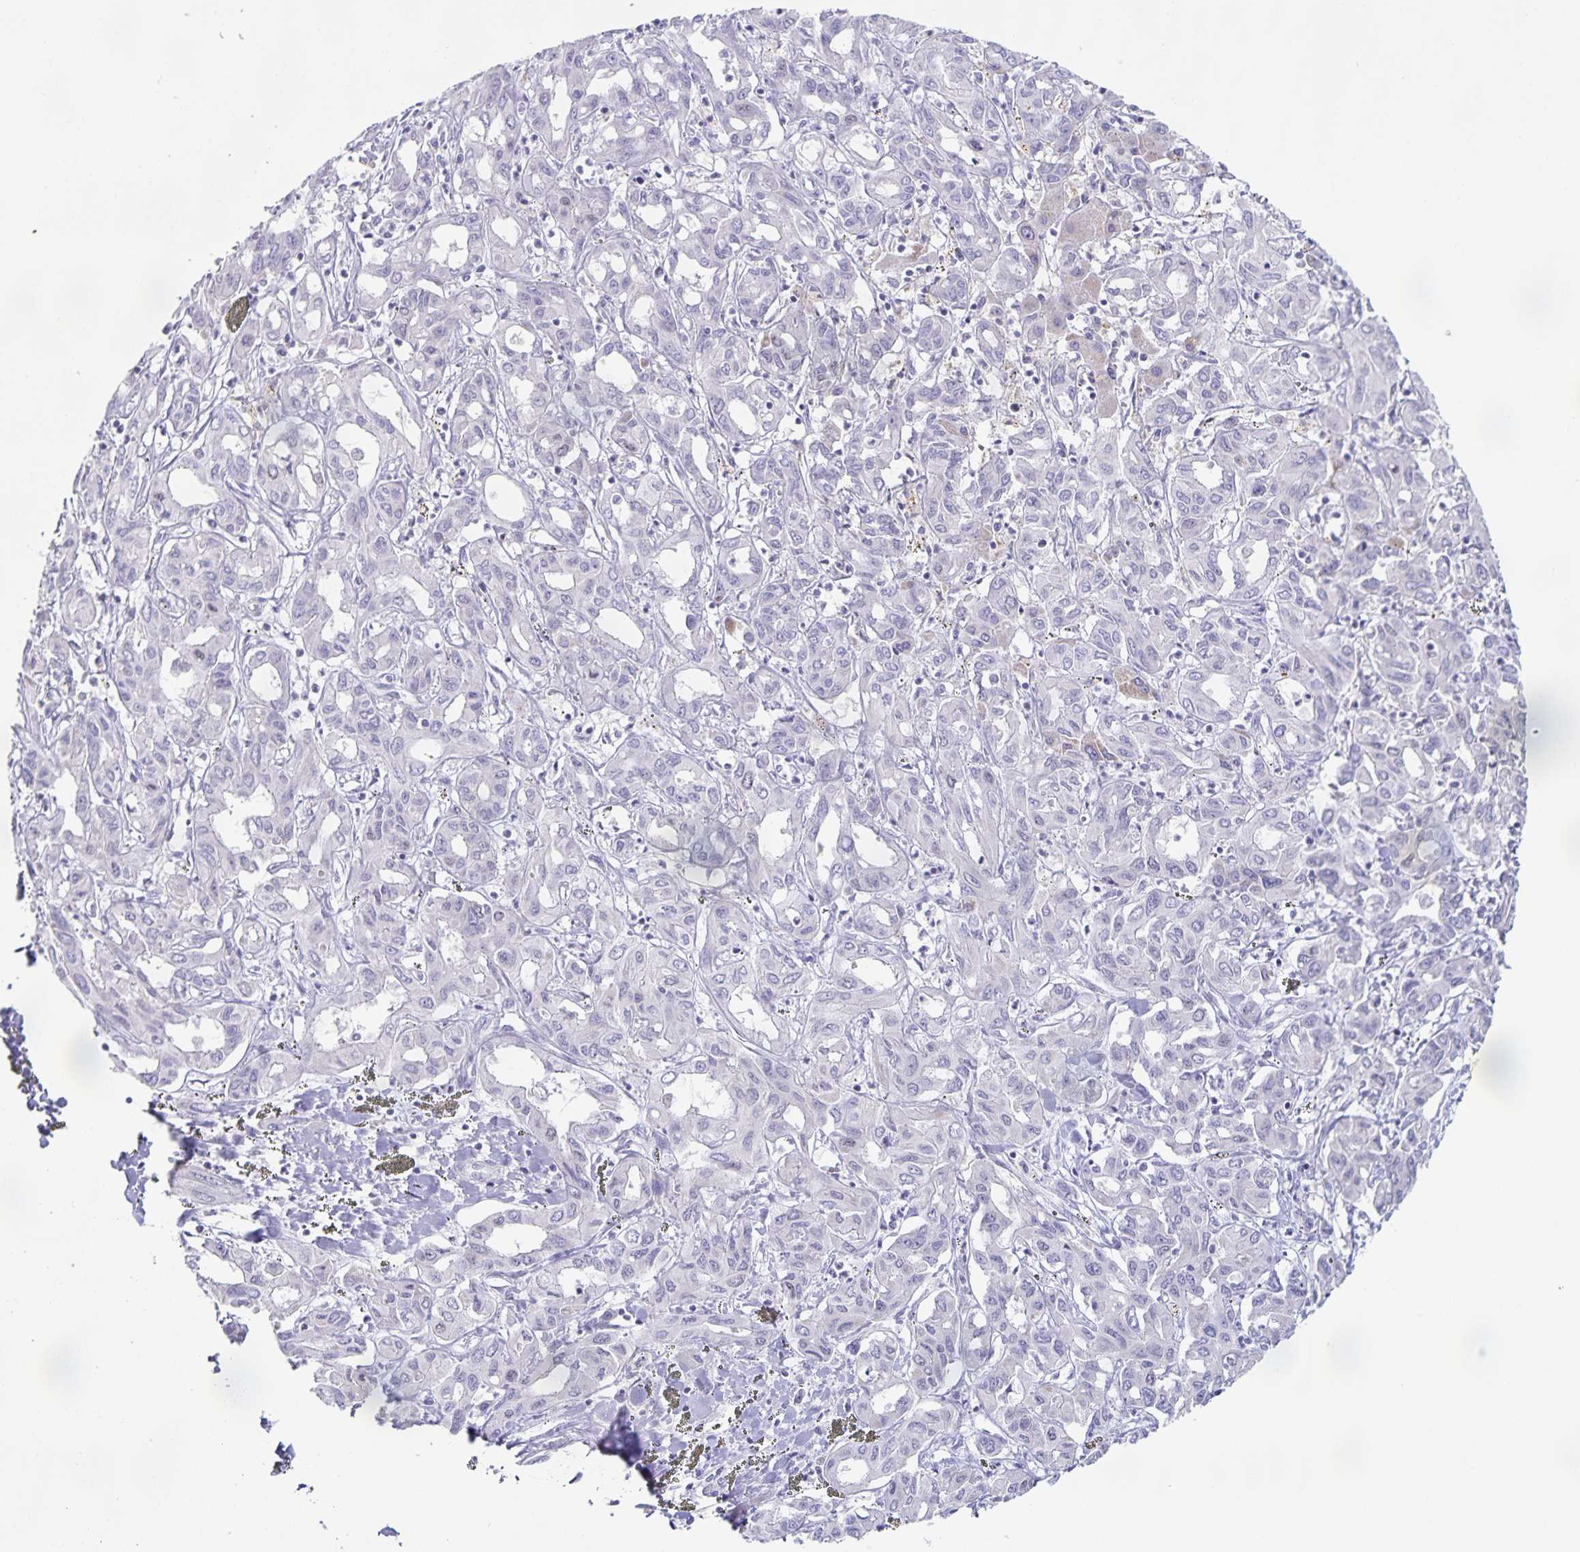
{"staining": {"intensity": "negative", "quantity": "none", "location": "none"}, "tissue": "liver cancer", "cell_type": "Tumor cells", "image_type": "cancer", "snomed": [{"axis": "morphology", "description": "Cholangiocarcinoma"}, {"axis": "topography", "description": "Liver"}], "caption": "DAB immunohistochemical staining of liver cholangiocarcinoma exhibits no significant staining in tumor cells.", "gene": "CENPH", "patient": {"sex": "female", "age": 60}}